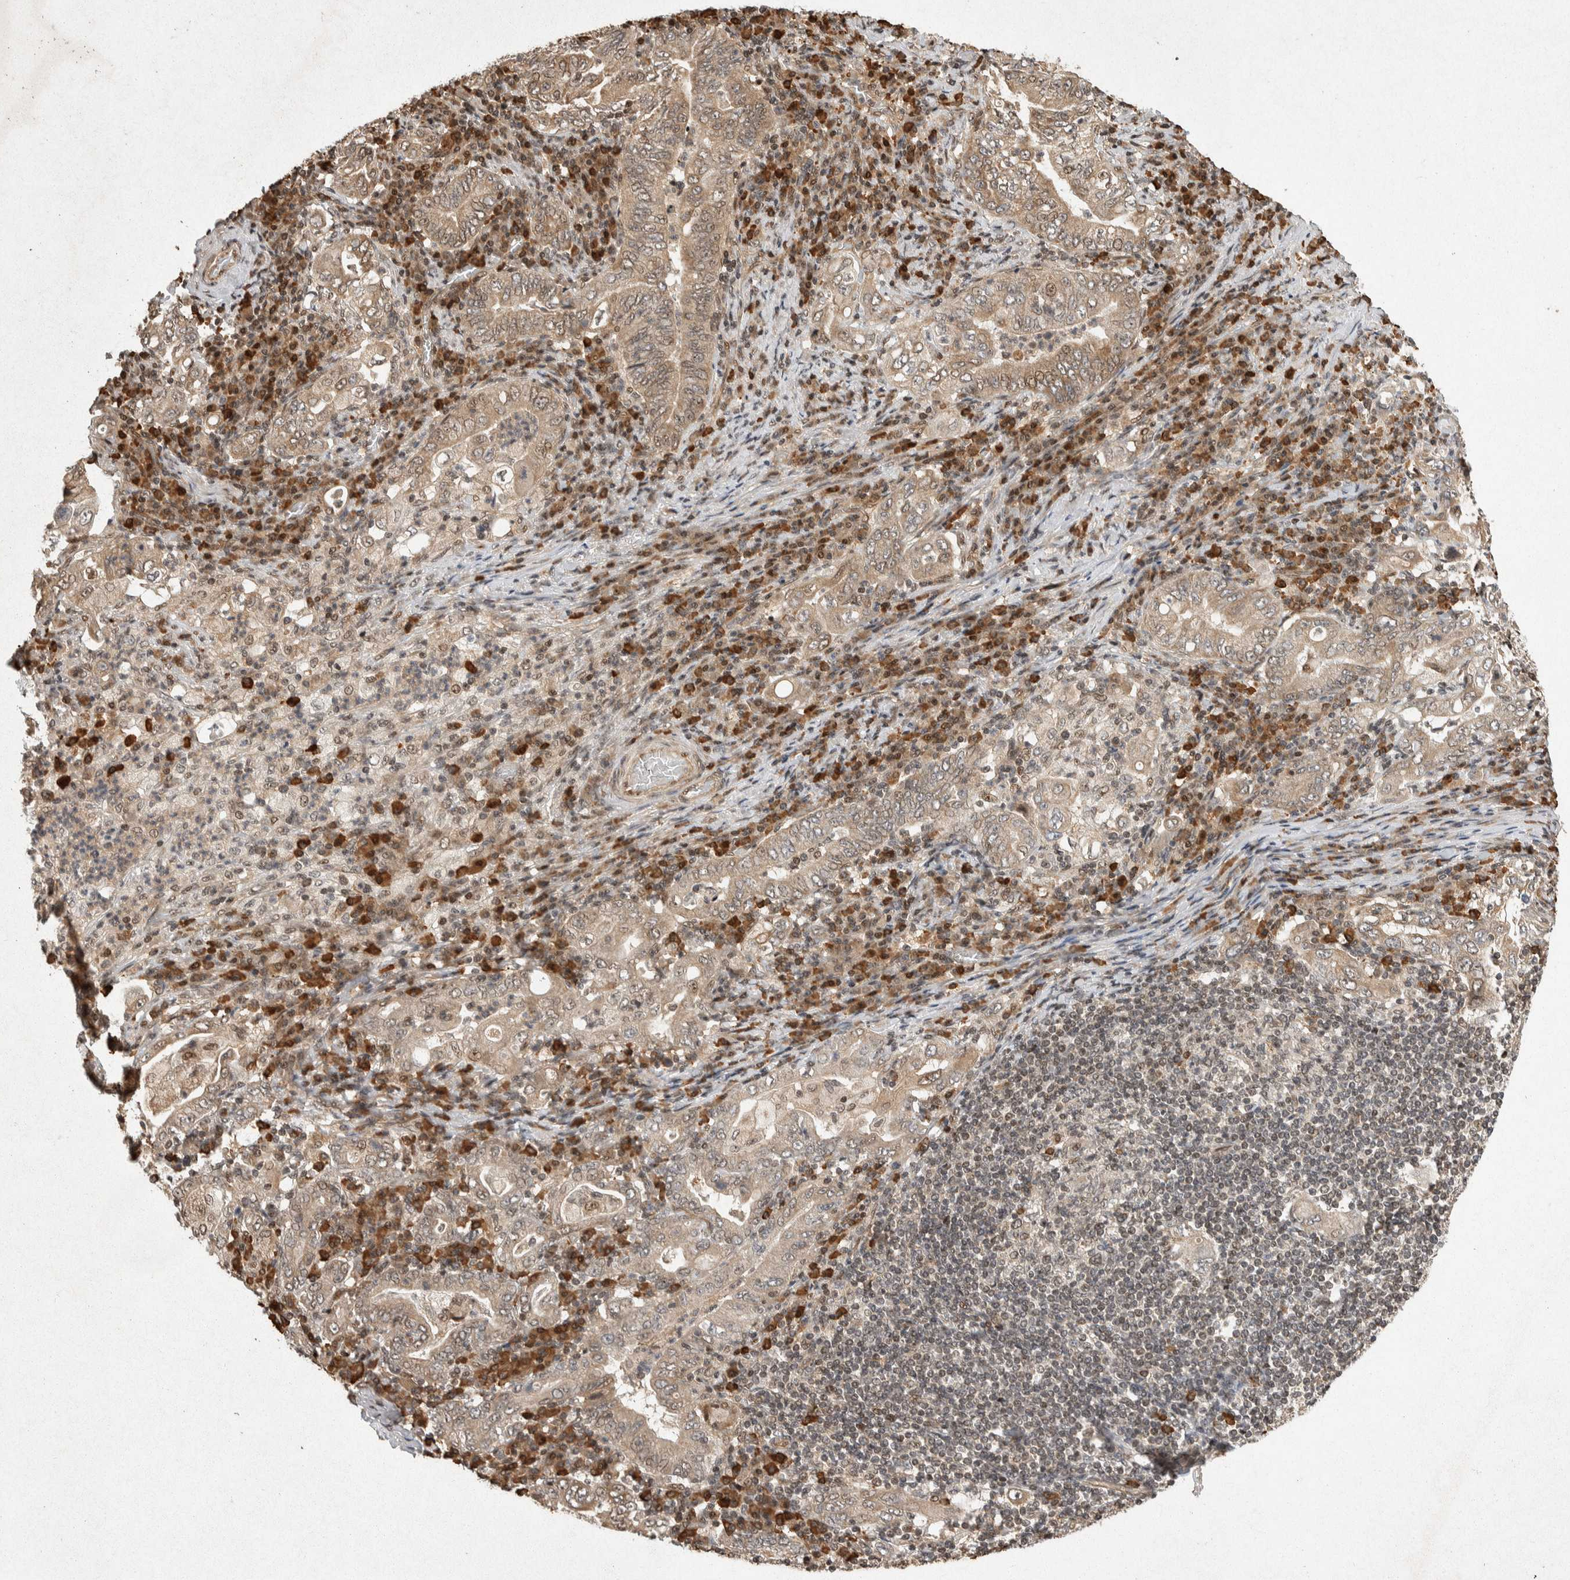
{"staining": {"intensity": "moderate", "quantity": ">75%", "location": "cytoplasmic/membranous,nuclear"}, "tissue": "stomach cancer", "cell_type": "Tumor cells", "image_type": "cancer", "snomed": [{"axis": "morphology", "description": "Normal tissue, NOS"}, {"axis": "morphology", "description": "Adenocarcinoma, NOS"}, {"axis": "topography", "description": "Esophagus"}, {"axis": "topography", "description": "Stomach, upper"}, {"axis": "topography", "description": "Peripheral nerve tissue"}], "caption": "High-magnification brightfield microscopy of stomach cancer (adenocarcinoma) stained with DAB (3,3'-diaminobenzidine) (brown) and counterstained with hematoxylin (blue). tumor cells exhibit moderate cytoplasmic/membranous and nuclear positivity is present in about>75% of cells.", "gene": "TOR1B", "patient": {"sex": "male", "age": 62}}